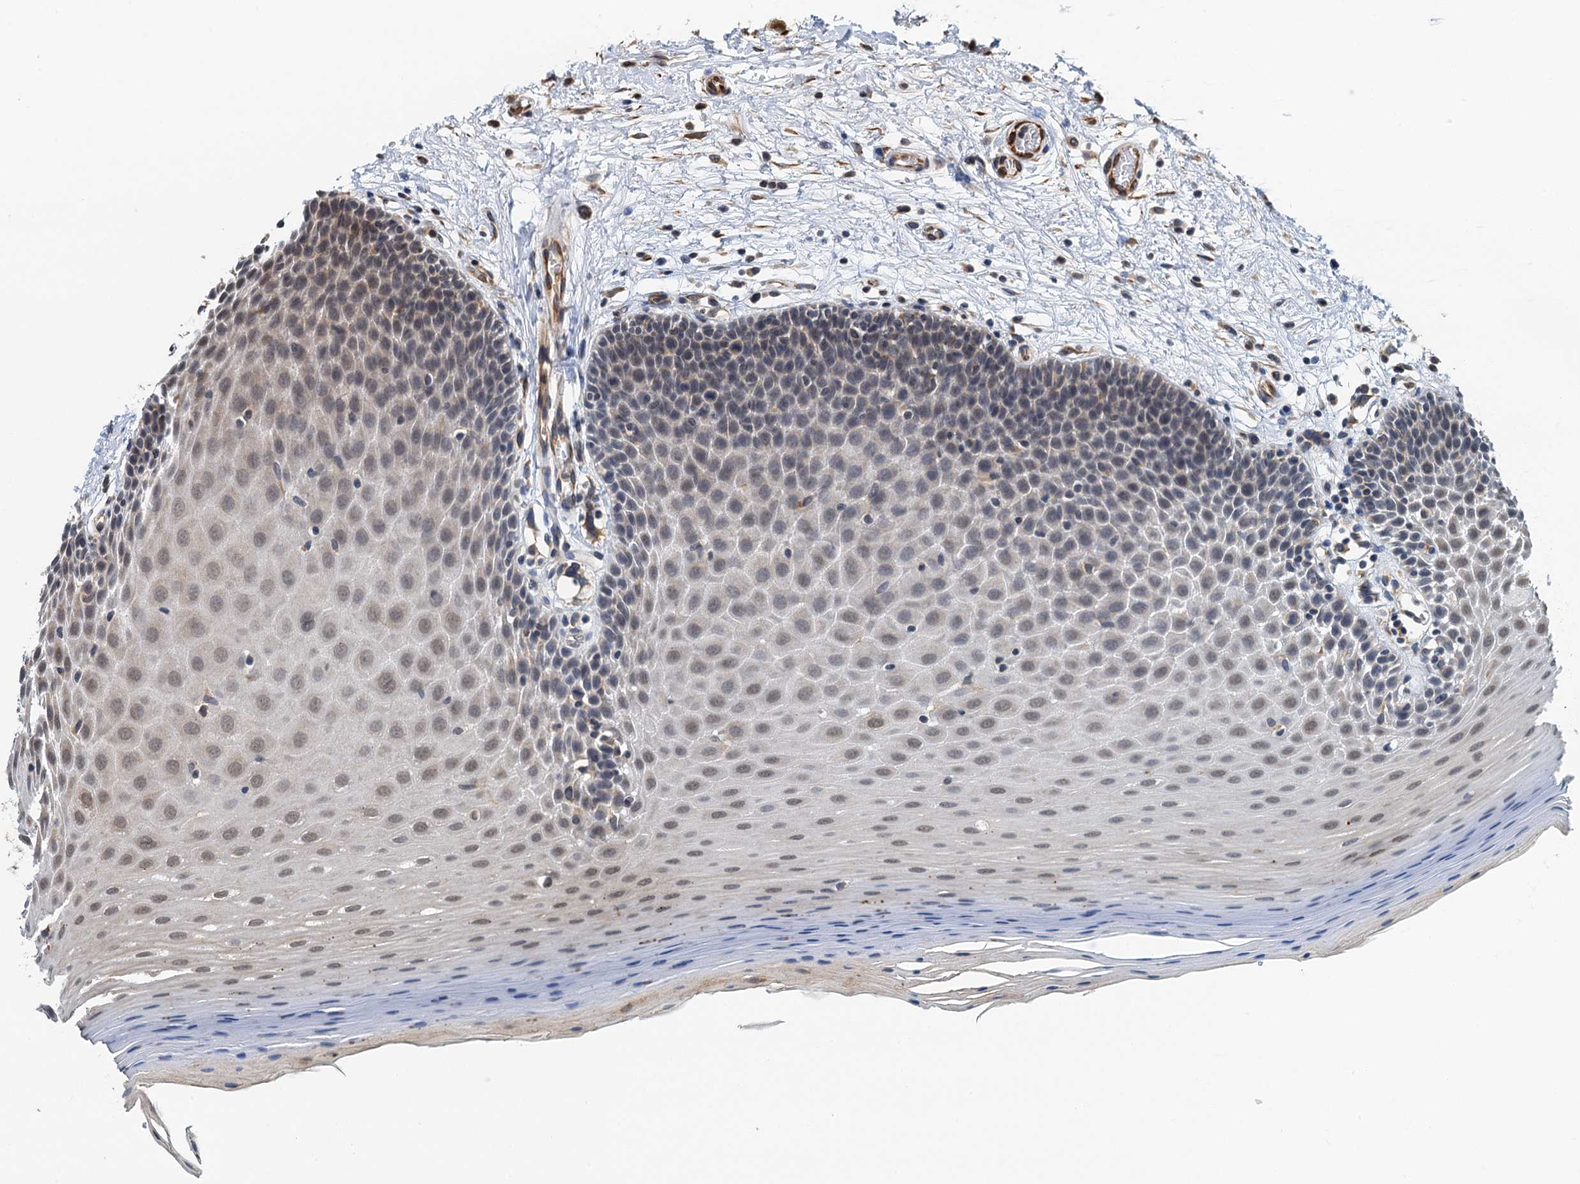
{"staining": {"intensity": "weak", "quantity": "<25%", "location": "cytoplasmic/membranous,nuclear"}, "tissue": "oral mucosa", "cell_type": "Squamous epithelial cells", "image_type": "normal", "snomed": [{"axis": "morphology", "description": "Normal tissue, NOS"}, {"axis": "topography", "description": "Oral tissue"}, {"axis": "topography", "description": "Tounge, NOS"}], "caption": "Histopathology image shows no protein positivity in squamous epithelial cells of benign oral mucosa. The staining is performed using DAB (3,3'-diaminobenzidine) brown chromogen with nuclei counter-stained in using hematoxylin.", "gene": "WHAMM", "patient": {"sex": "male", "age": 47}}